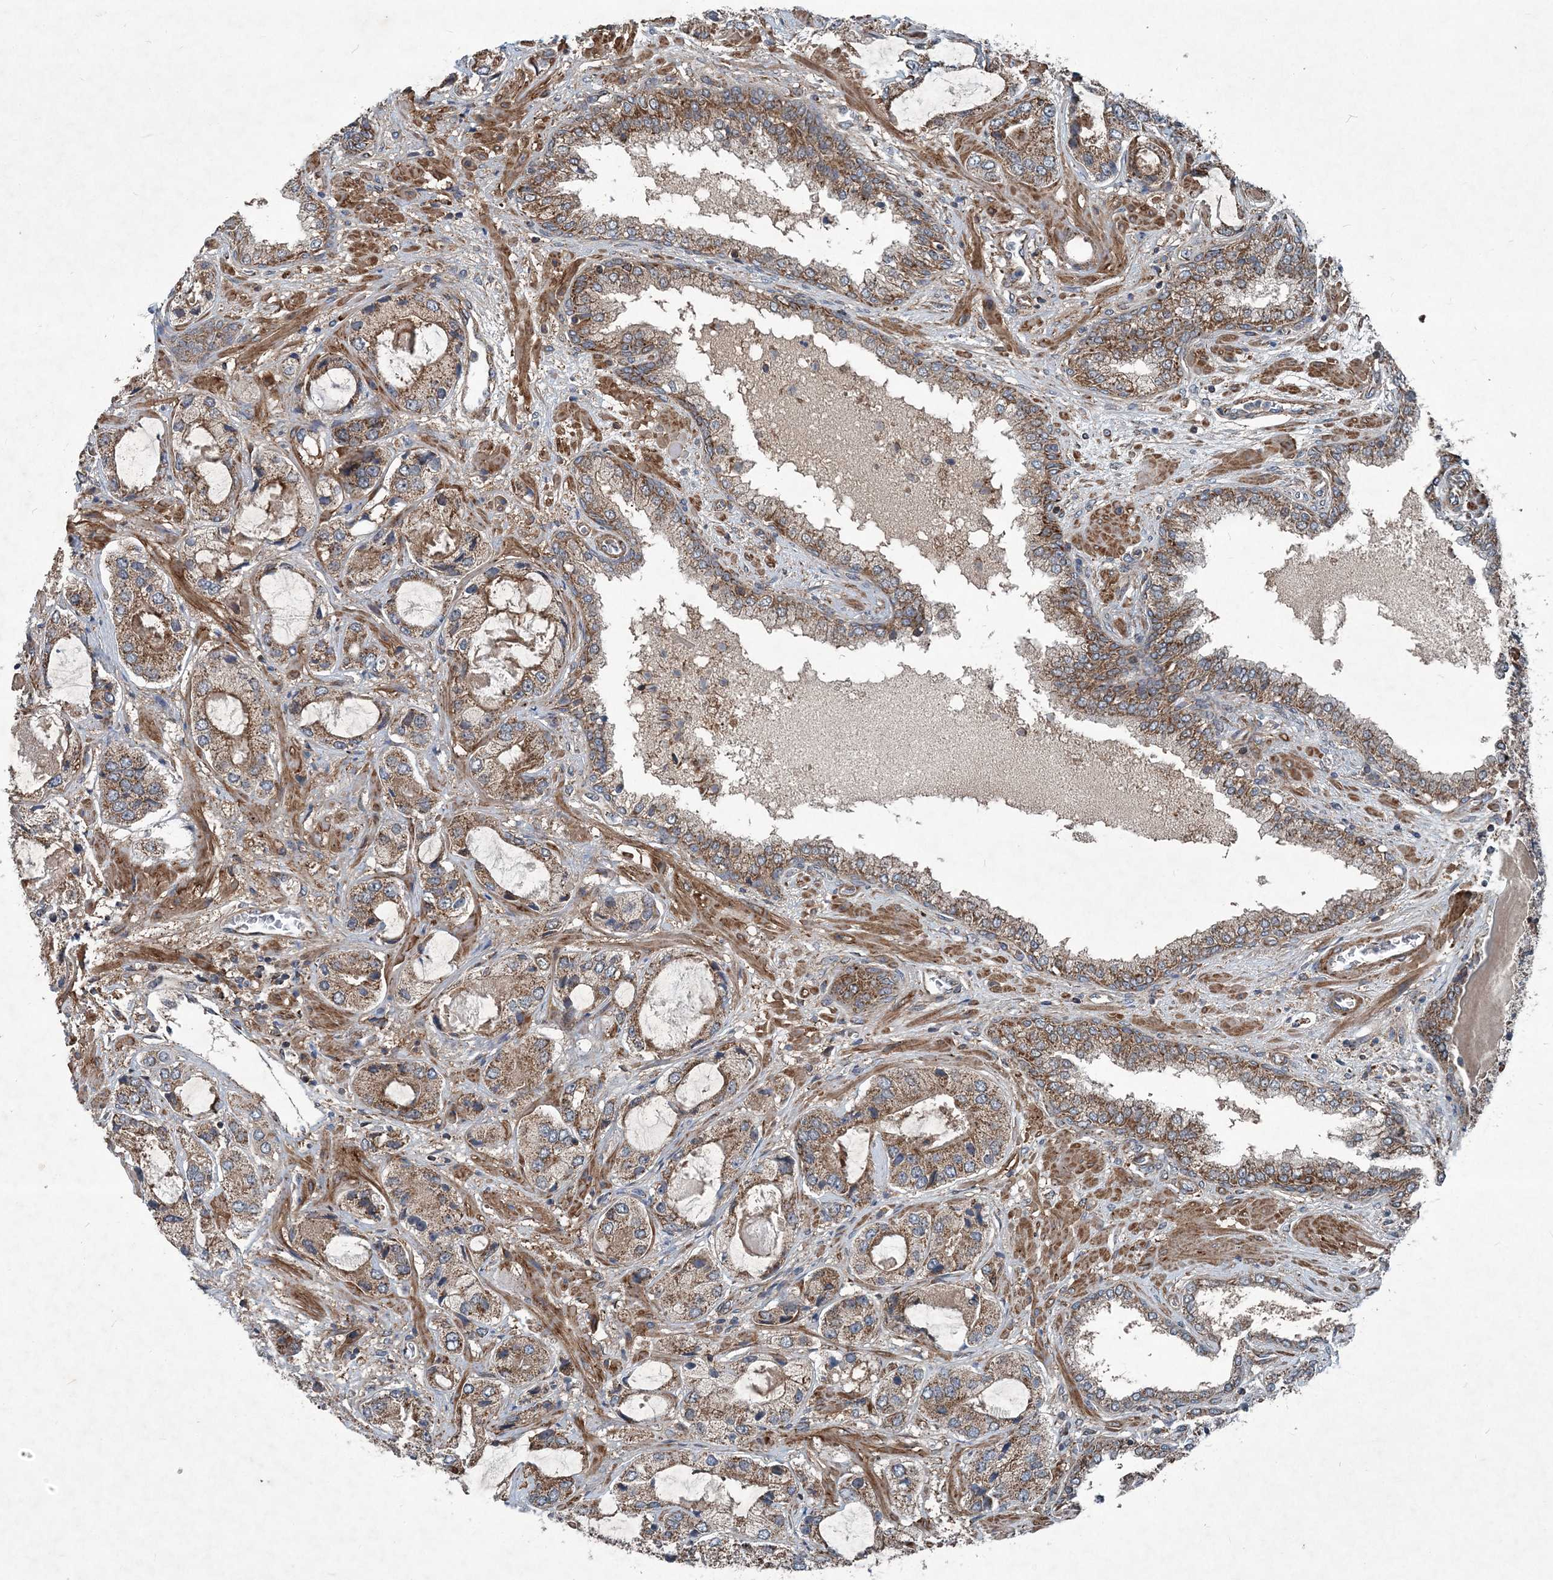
{"staining": {"intensity": "moderate", "quantity": ">75%", "location": "cytoplasmic/membranous"}, "tissue": "prostate cancer", "cell_type": "Tumor cells", "image_type": "cancer", "snomed": [{"axis": "morphology", "description": "Normal tissue, NOS"}, {"axis": "morphology", "description": "Adenocarcinoma, High grade"}, {"axis": "topography", "description": "Prostate"}, {"axis": "topography", "description": "Peripheral nerve tissue"}], "caption": "Adenocarcinoma (high-grade) (prostate) was stained to show a protein in brown. There is medium levels of moderate cytoplasmic/membranous staining in approximately >75% of tumor cells.", "gene": "NDUFA2", "patient": {"sex": "male", "age": 59}}